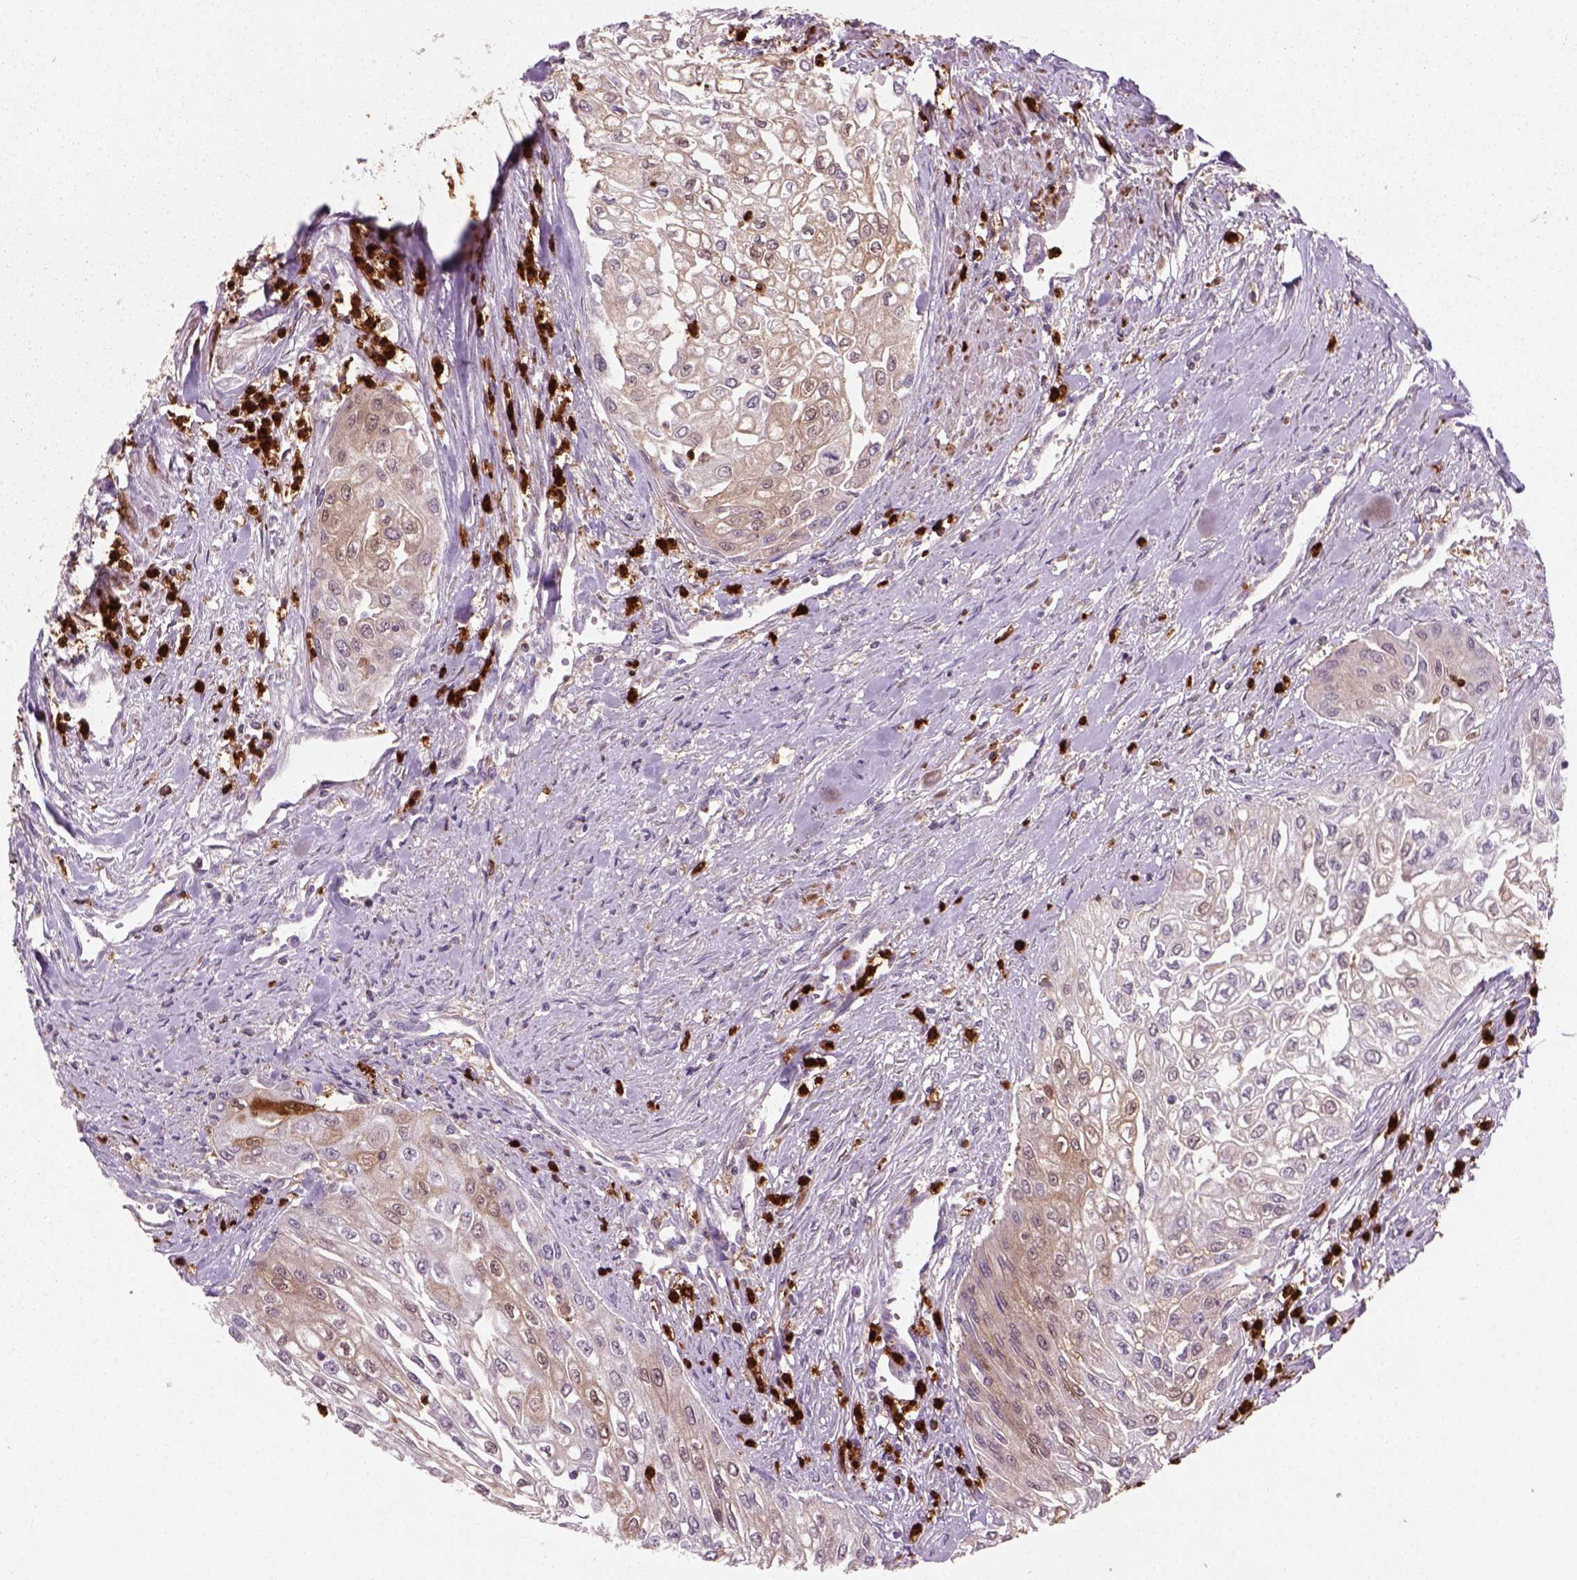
{"staining": {"intensity": "weak", "quantity": ">75%", "location": "cytoplasmic/membranous"}, "tissue": "urothelial cancer", "cell_type": "Tumor cells", "image_type": "cancer", "snomed": [{"axis": "morphology", "description": "Urothelial carcinoma, High grade"}, {"axis": "topography", "description": "Urinary bladder"}], "caption": "Urothelial cancer stained with a protein marker demonstrates weak staining in tumor cells.", "gene": "NUDT16L1", "patient": {"sex": "male", "age": 62}}